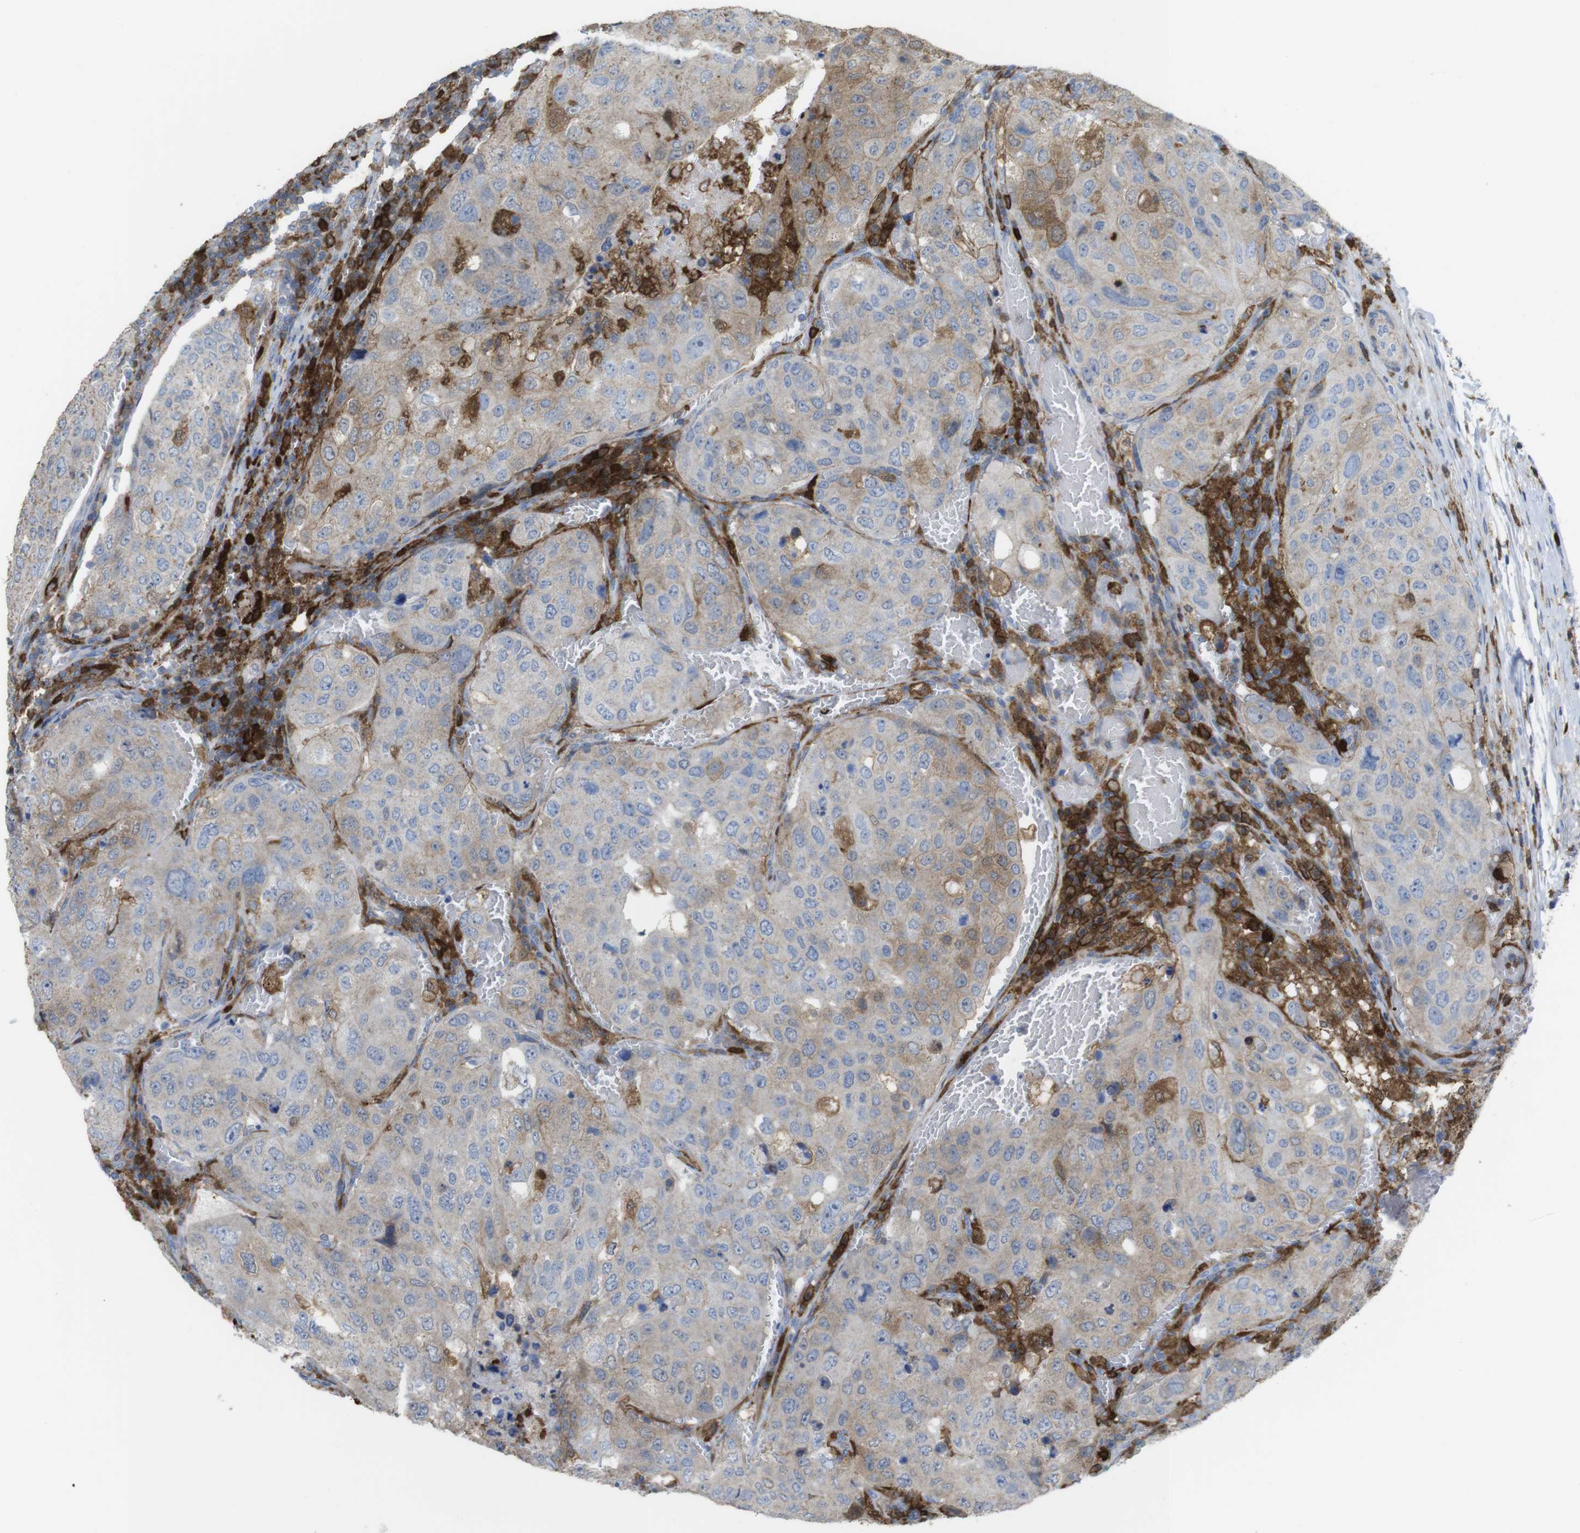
{"staining": {"intensity": "moderate", "quantity": "25%-75%", "location": "cytoplasmic/membranous"}, "tissue": "urothelial cancer", "cell_type": "Tumor cells", "image_type": "cancer", "snomed": [{"axis": "morphology", "description": "Urothelial carcinoma, High grade"}, {"axis": "topography", "description": "Lymph node"}, {"axis": "topography", "description": "Urinary bladder"}], "caption": "Urothelial cancer stained with IHC reveals moderate cytoplasmic/membranous staining in approximately 25%-75% of tumor cells.", "gene": "PRKCD", "patient": {"sex": "male", "age": 51}}